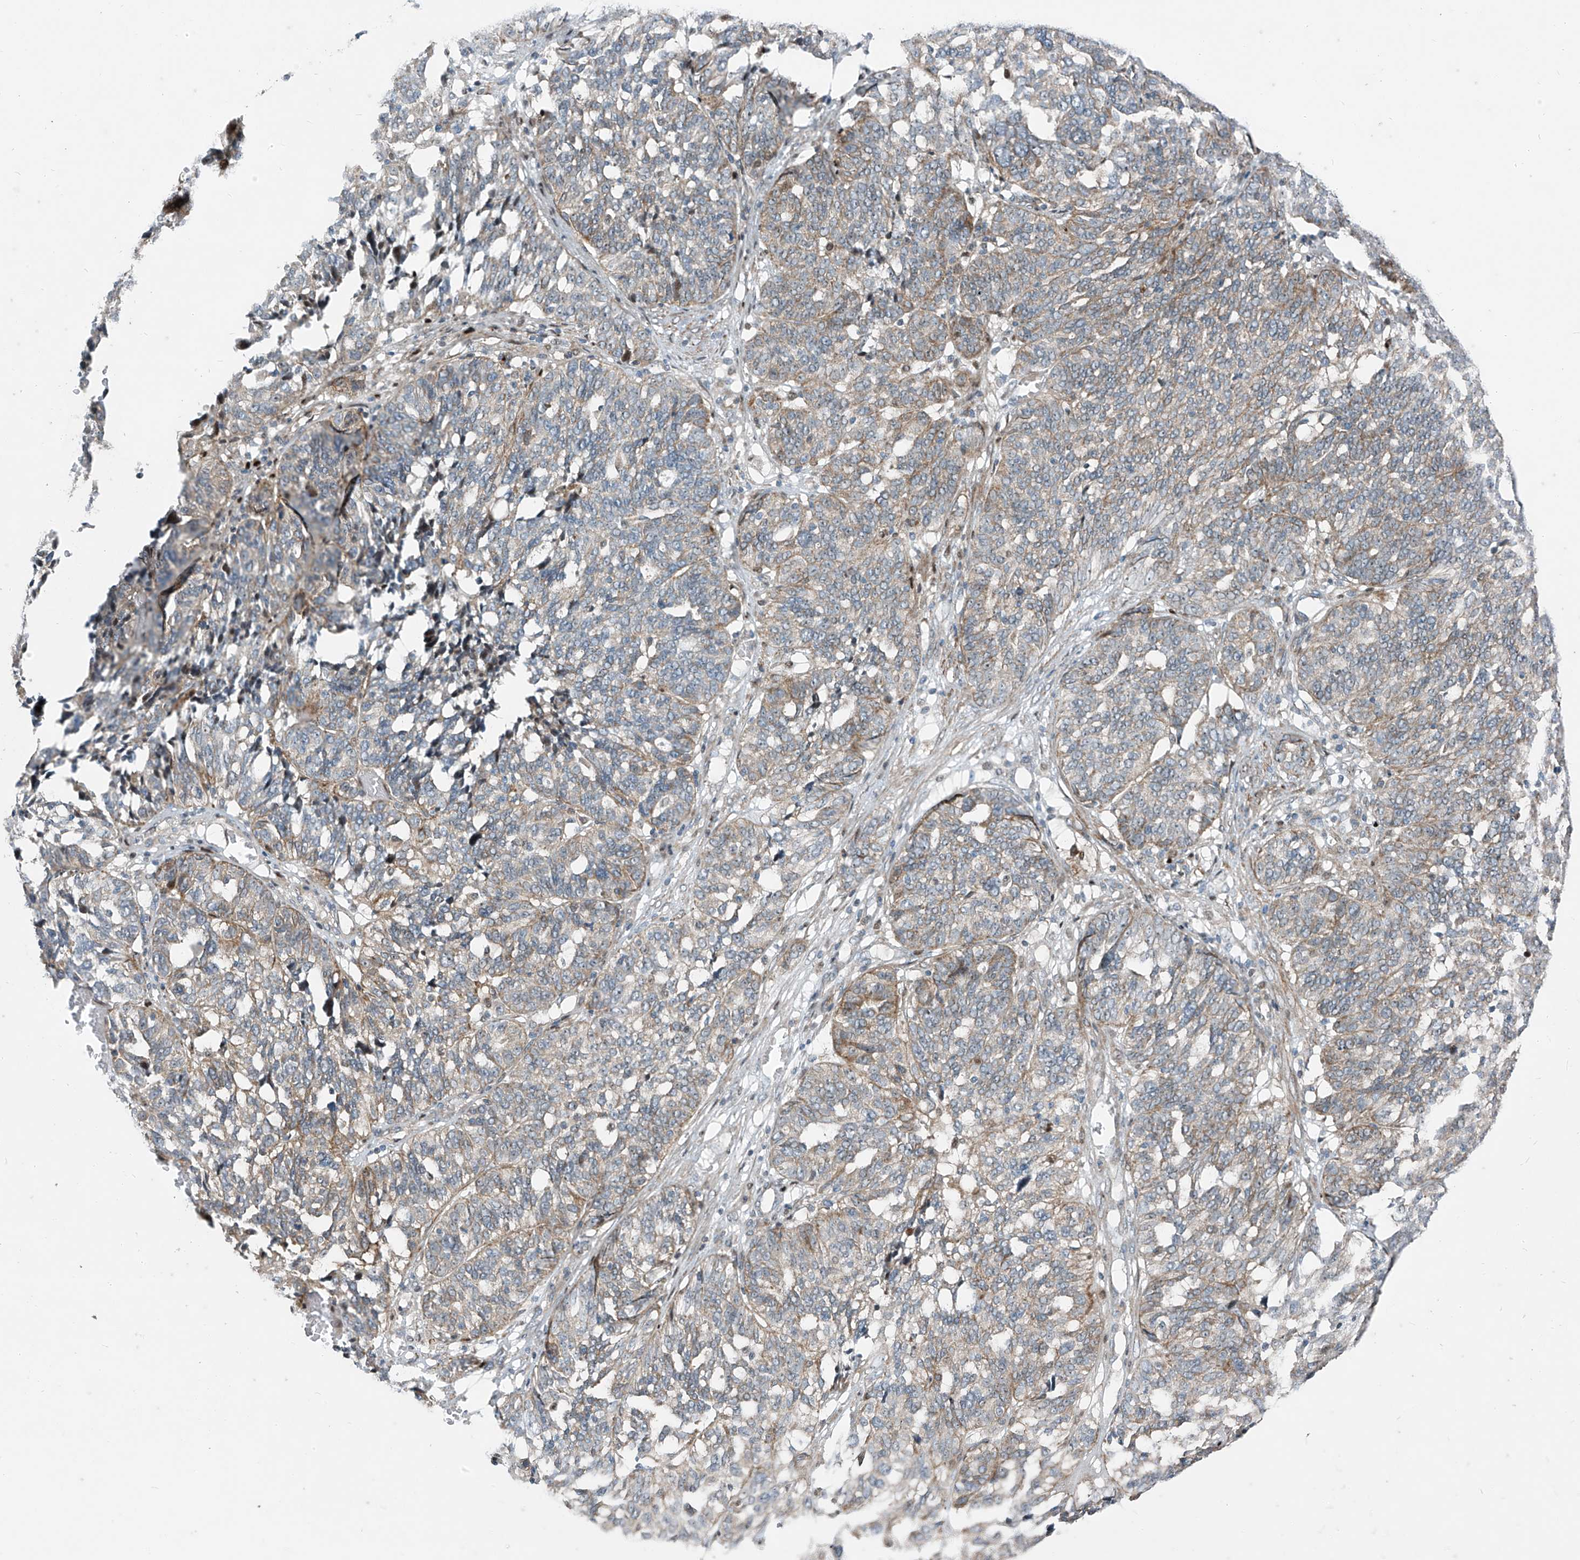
{"staining": {"intensity": "moderate", "quantity": "25%-75%", "location": "cytoplasmic/membranous"}, "tissue": "ovarian cancer", "cell_type": "Tumor cells", "image_type": "cancer", "snomed": [{"axis": "morphology", "description": "Cystadenocarcinoma, serous, NOS"}, {"axis": "topography", "description": "Ovary"}], "caption": "Ovarian serous cystadenocarcinoma stained with DAB (3,3'-diaminobenzidine) immunohistochemistry reveals medium levels of moderate cytoplasmic/membranous expression in approximately 25%-75% of tumor cells. (DAB (3,3'-diaminobenzidine) IHC with brightfield microscopy, high magnification).", "gene": "PPCS", "patient": {"sex": "female", "age": 59}}